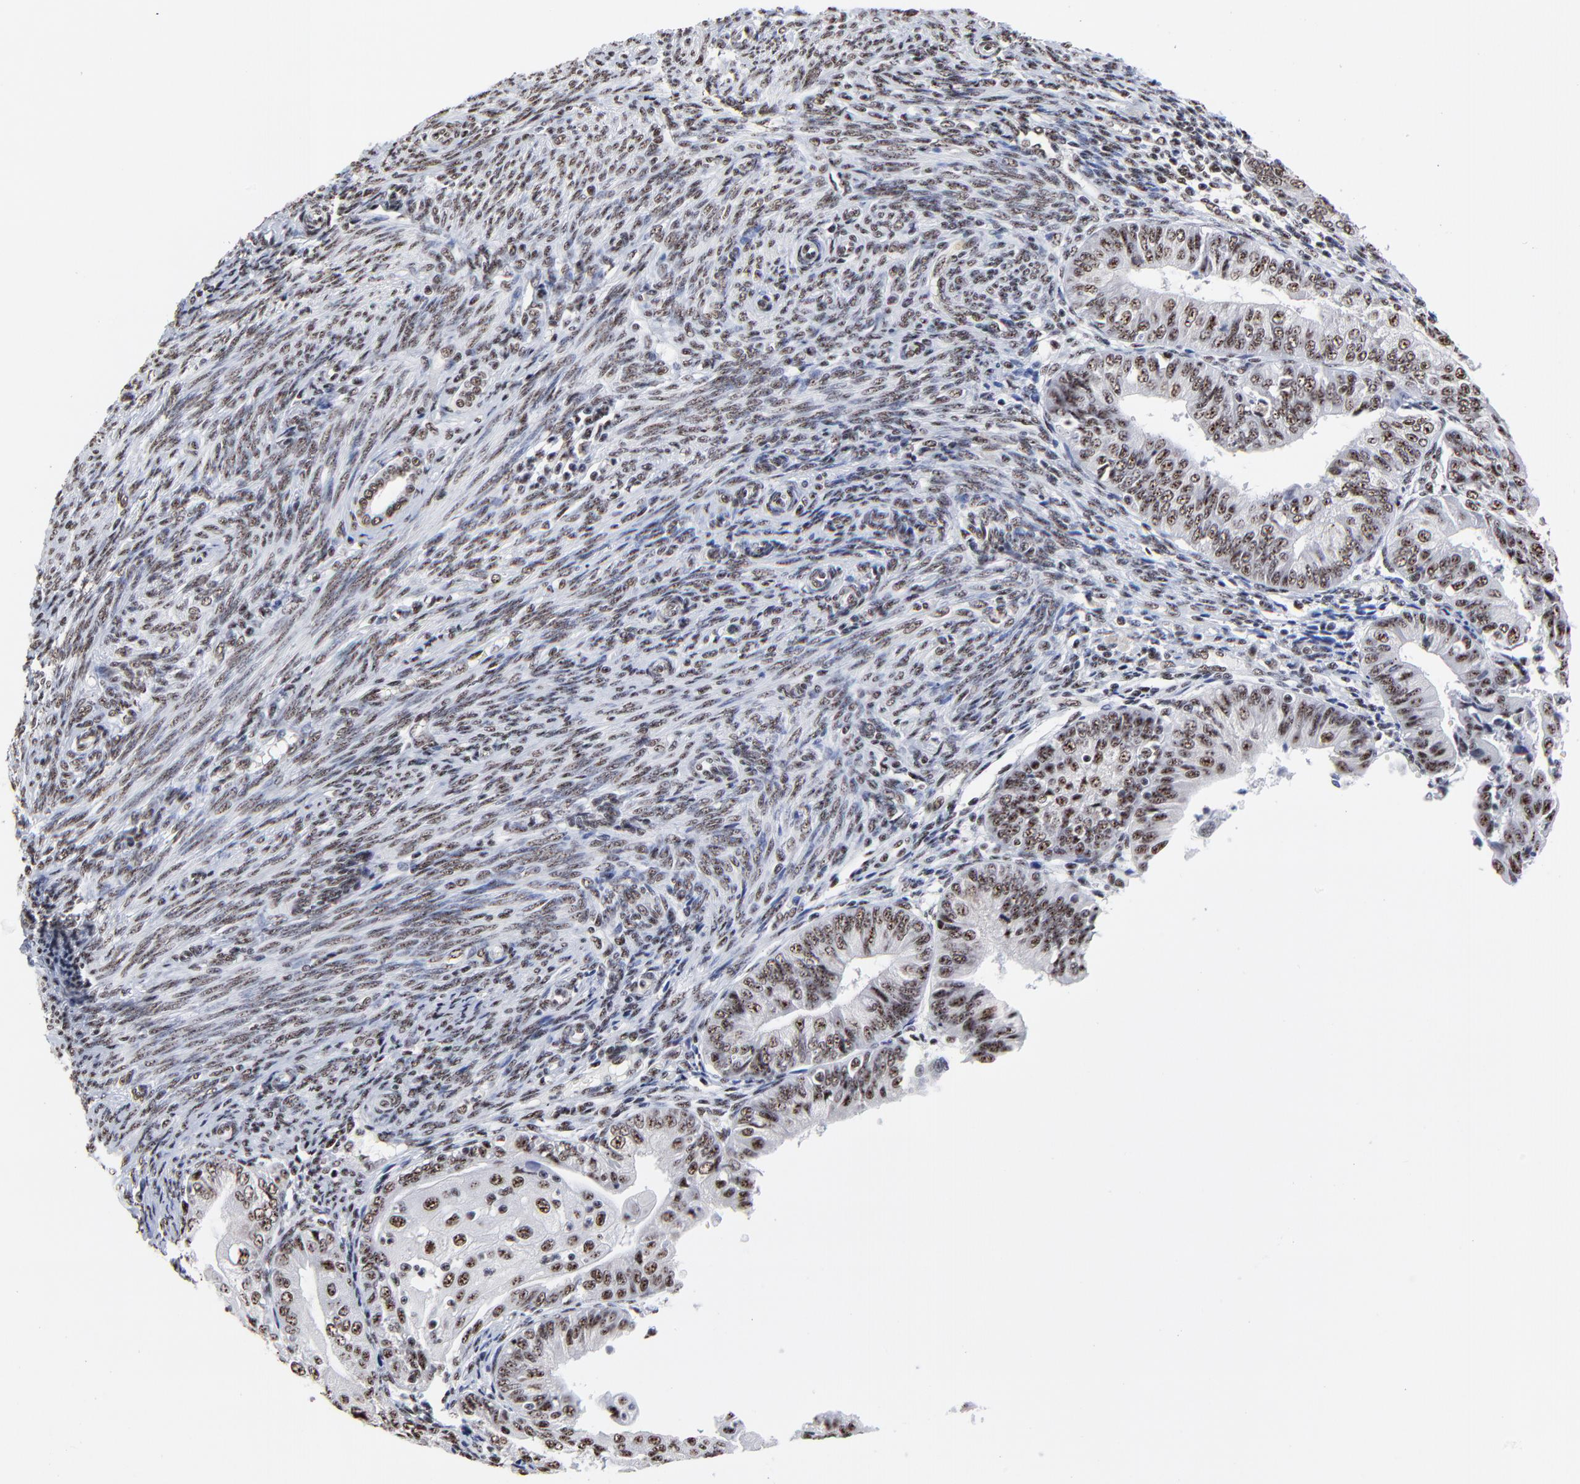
{"staining": {"intensity": "weak", "quantity": ">75%", "location": "nuclear"}, "tissue": "endometrial cancer", "cell_type": "Tumor cells", "image_type": "cancer", "snomed": [{"axis": "morphology", "description": "Adenocarcinoma, NOS"}, {"axis": "topography", "description": "Endometrium"}], "caption": "Immunohistochemical staining of endometrial cancer demonstrates low levels of weak nuclear protein expression in about >75% of tumor cells.", "gene": "MBD4", "patient": {"sex": "female", "age": 79}}